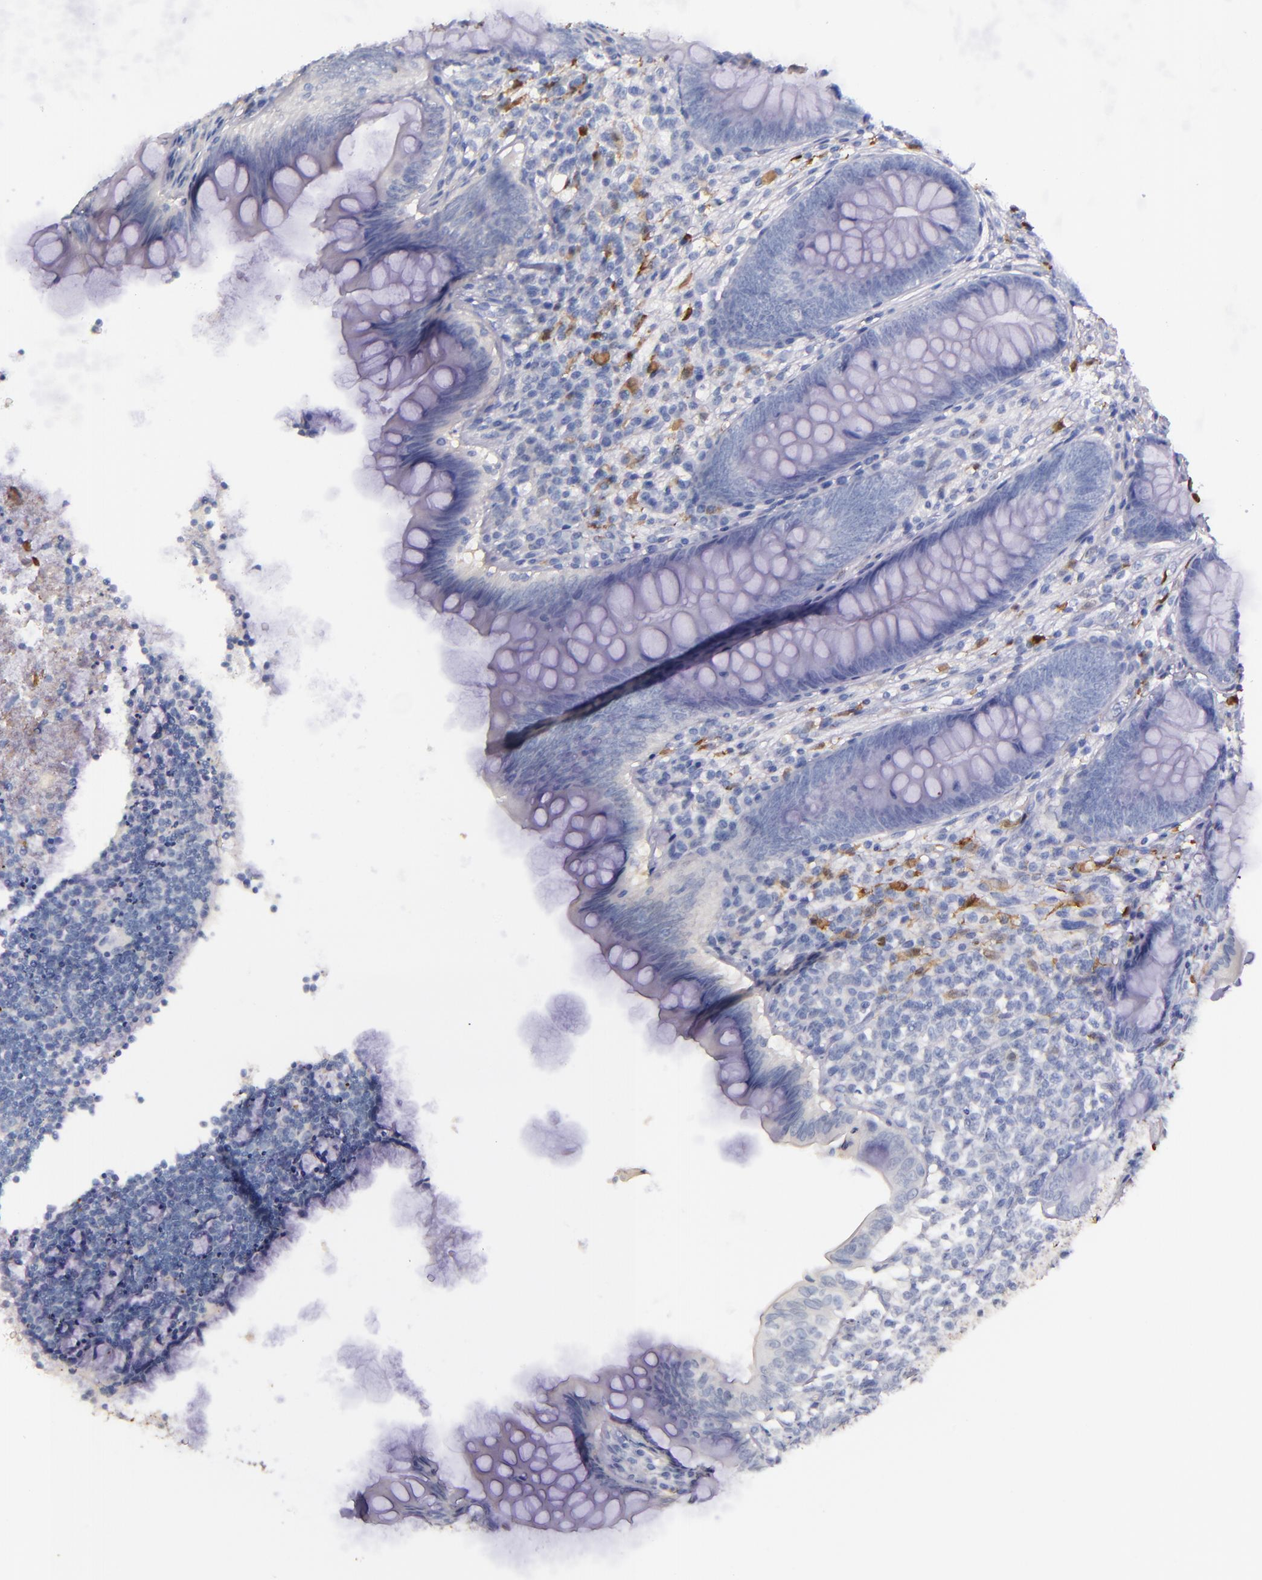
{"staining": {"intensity": "negative", "quantity": "none", "location": "none"}, "tissue": "appendix", "cell_type": "Glandular cells", "image_type": "normal", "snomed": [{"axis": "morphology", "description": "Normal tissue, NOS"}, {"axis": "topography", "description": "Appendix"}], "caption": "DAB (3,3'-diaminobenzidine) immunohistochemical staining of benign appendix reveals no significant expression in glandular cells.", "gene": "F13A1", "patient": {"sex": "female", "age": 66}}